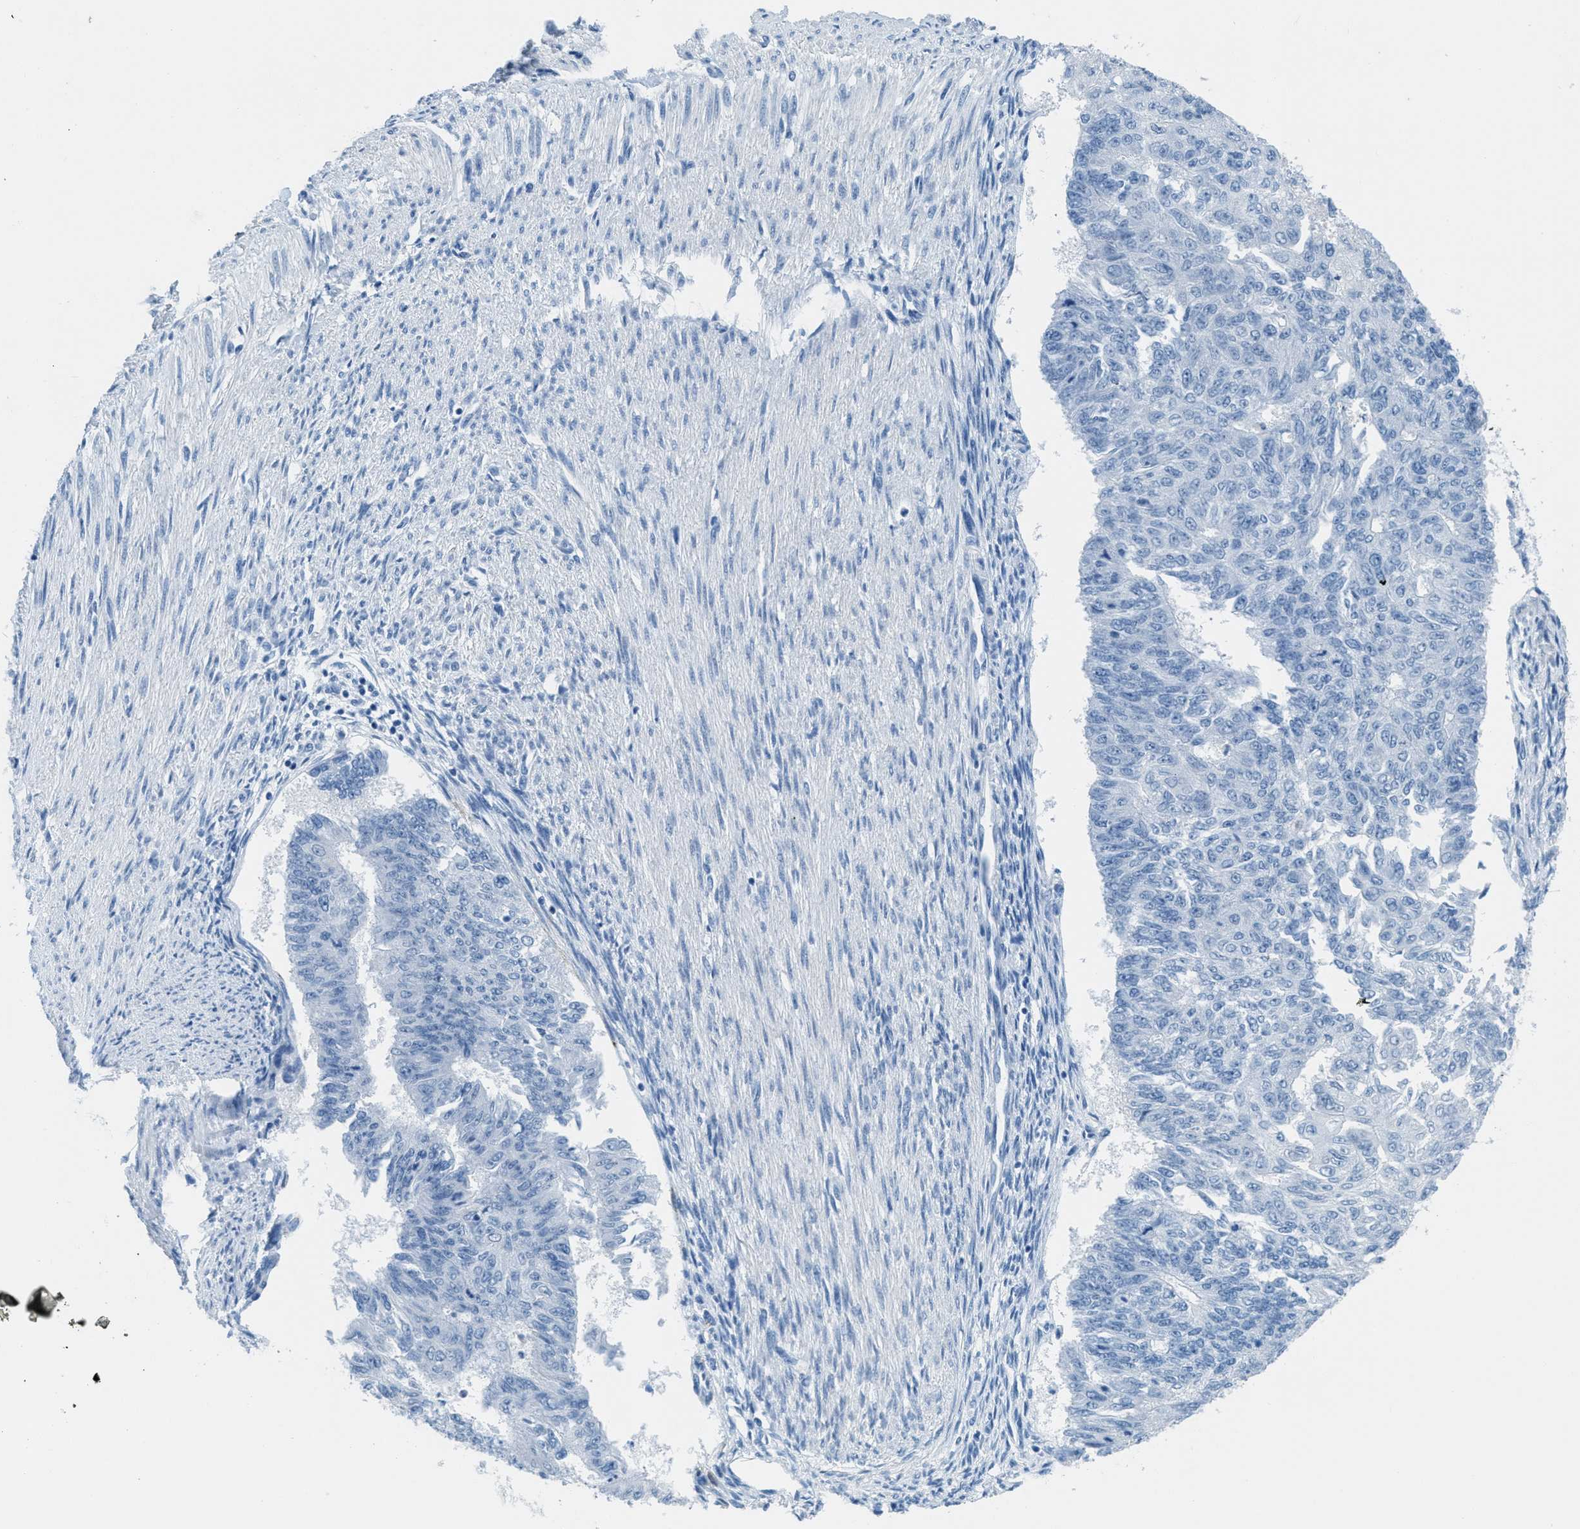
{"staining": {"intensity": "negative", "quantity": "none", "location": "none"}, "tissue": "endometrial cancer", "cell_type": "Tumor cells", "image_type": "cancer", "snomed": [{"axis": "morphology", "description": "Adenocarcinoma, NOS"}, {"axis": "topography", "description": "Endometrium"}], "caption": "A high-resolution photomicrograph shows immunohistochemistry staining of endometrial adenocarcinoma, which reveals no significant expression in tumor cells.", "gene": "MGARP", "patient": {"sex": "female", "age": 32}}